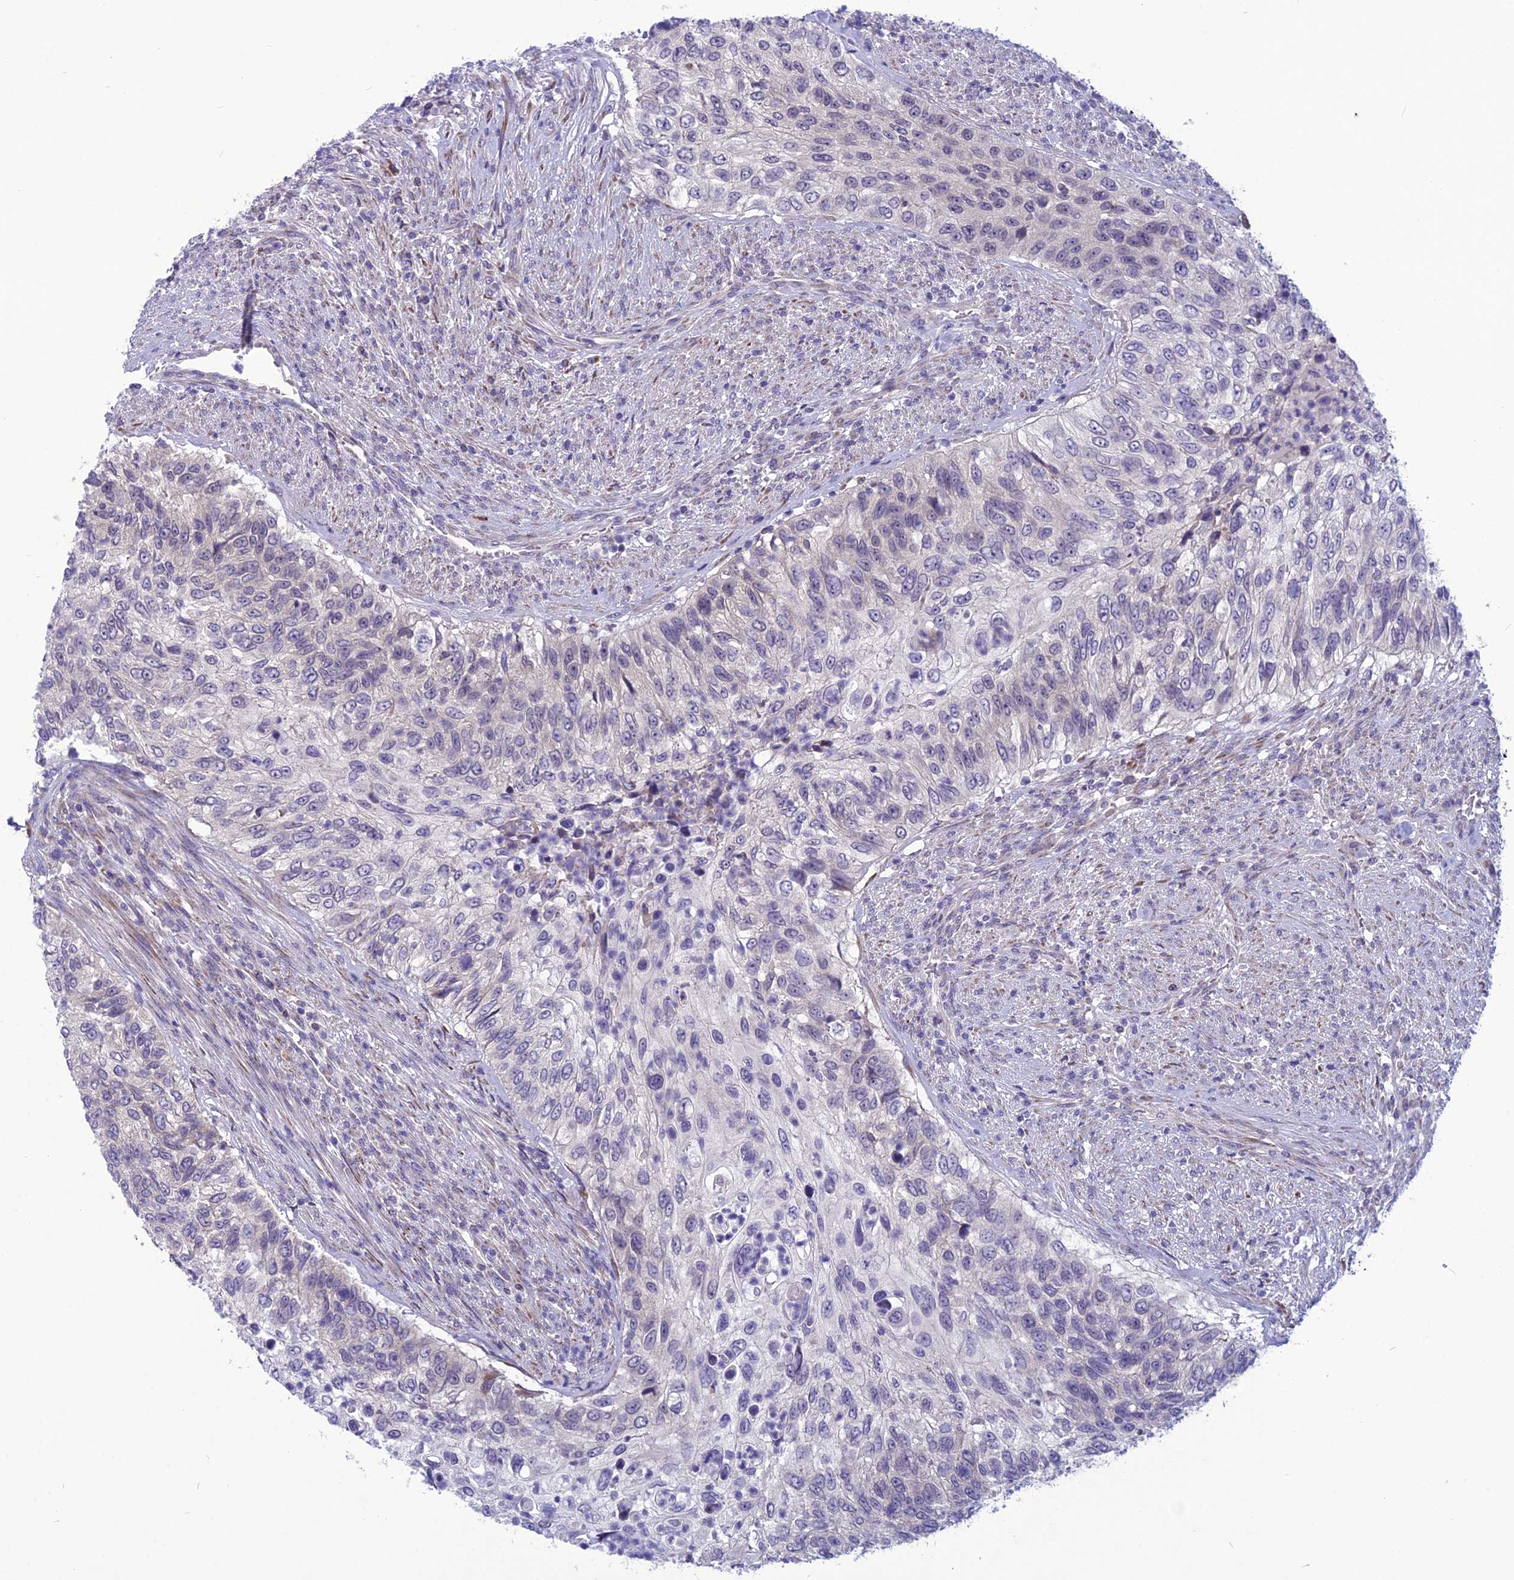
{"staining": {"intensity": "negative", "quantity": "none", "location": "none"}, "tissue": "urothelial cancer", "cell_type": "Tumor cells", "image_type": "cancer", "snomed": [{"axis": "morphology", "description": "Urothelial carcinoma, High grade"}, {"axis": "topography", "description": "Urinary bladder"}], "caption": "An immunohistochemistry histopathology image of urothelial cancer is shown. There is no staining in tumor cells of urothelial cancer. (DAB IHC, high magnification).", "gene": "PSMF1", "patient": {"sex": "female", "age": 60}}